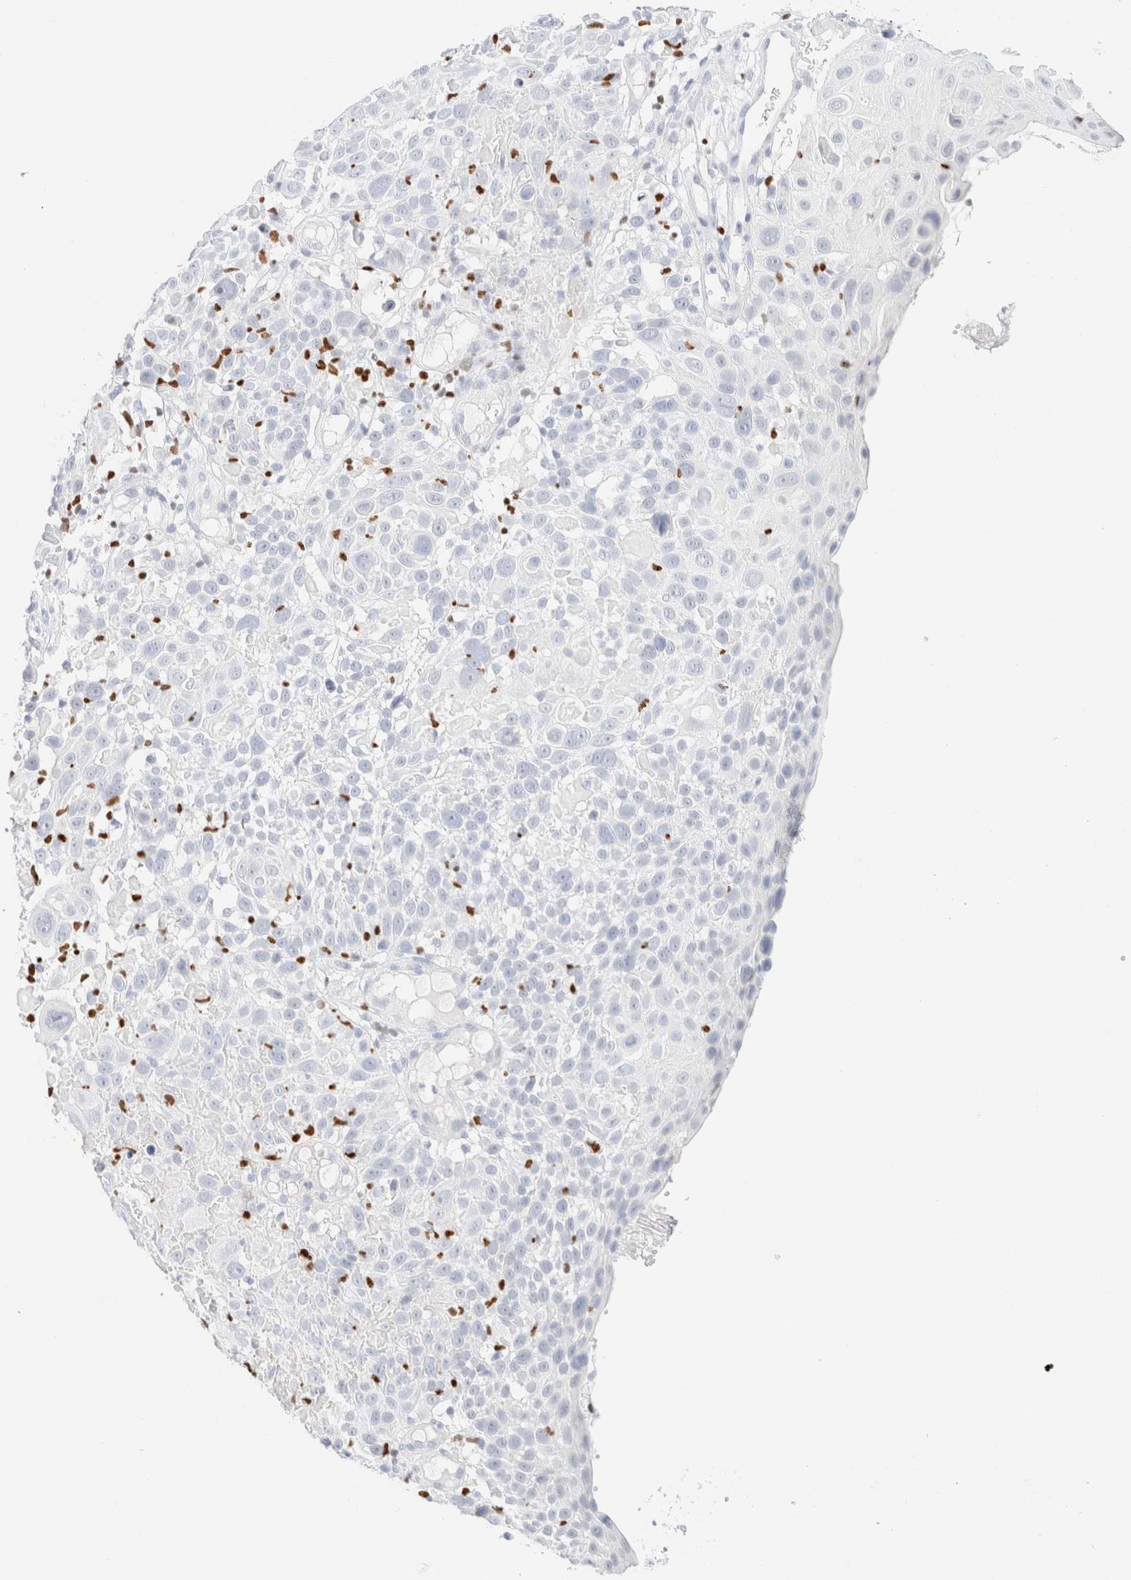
{"staining": {"intensity": "negative", "quantity": "none", "location": "none"}, "tissue": "cervical cancer", "cell_type": "Tumor cells", "image_type": "cancer", "snomed": [{"axis": "morphology", "description": "Squamous cell carcinoma, NOS"}, {"axis": "topography", "description": "Cervix"}], "caption": "Tumor cells are negative for protein expression in human squamous cell carcinoma (cervical). (Stains: DAB (3,3'-diaminobenzidine) immunohistochemistry with hematoxylin counter stain, Microscopy: brightfield microscopy at high magnification).", "gene": "IKZF3", "patient": {"sex": "female", "age": 74}}